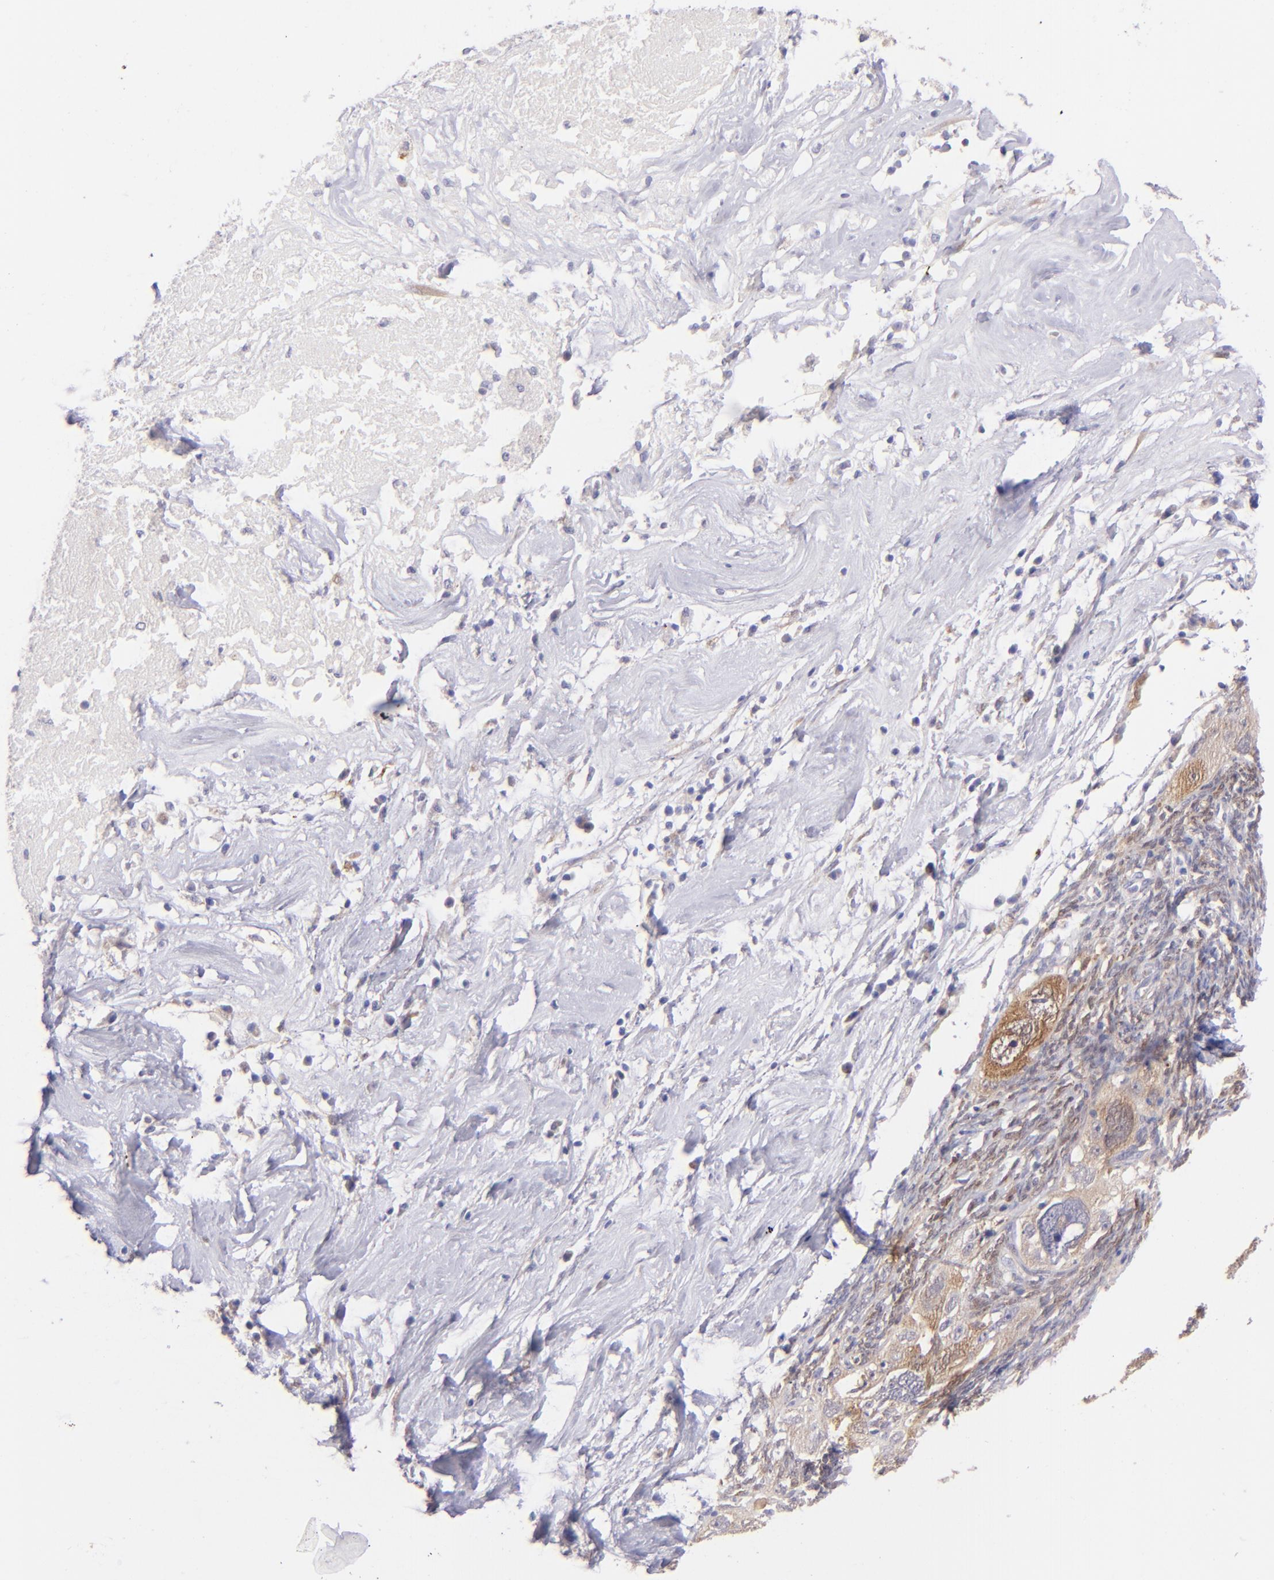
{"staining": {"intensity": "moderate", "quantity": ">75%", "location": "cytoplasmic/membranous"}, "tissue": "ovarian cancer", "cell_type": "Tumor cells", "image_type": "cancer", "snomed": [{"axis": "morphology", "description": "Normal tissue, NOS"}, {"axis": "morphology", "description": "Cystadenocarcinoma, serous, NOS"}, {"axis": "topography", "description": "Ovary"}], "caption": "This image shows IHC staining of ovarian cancer (serous cystadenocarcinoma), with medium moderate cytoplasmic/membranous staining in approximately >75% of tumor cells.", "gene": "SH2D4A", "patient": {"sex": "female", "age": 62}}